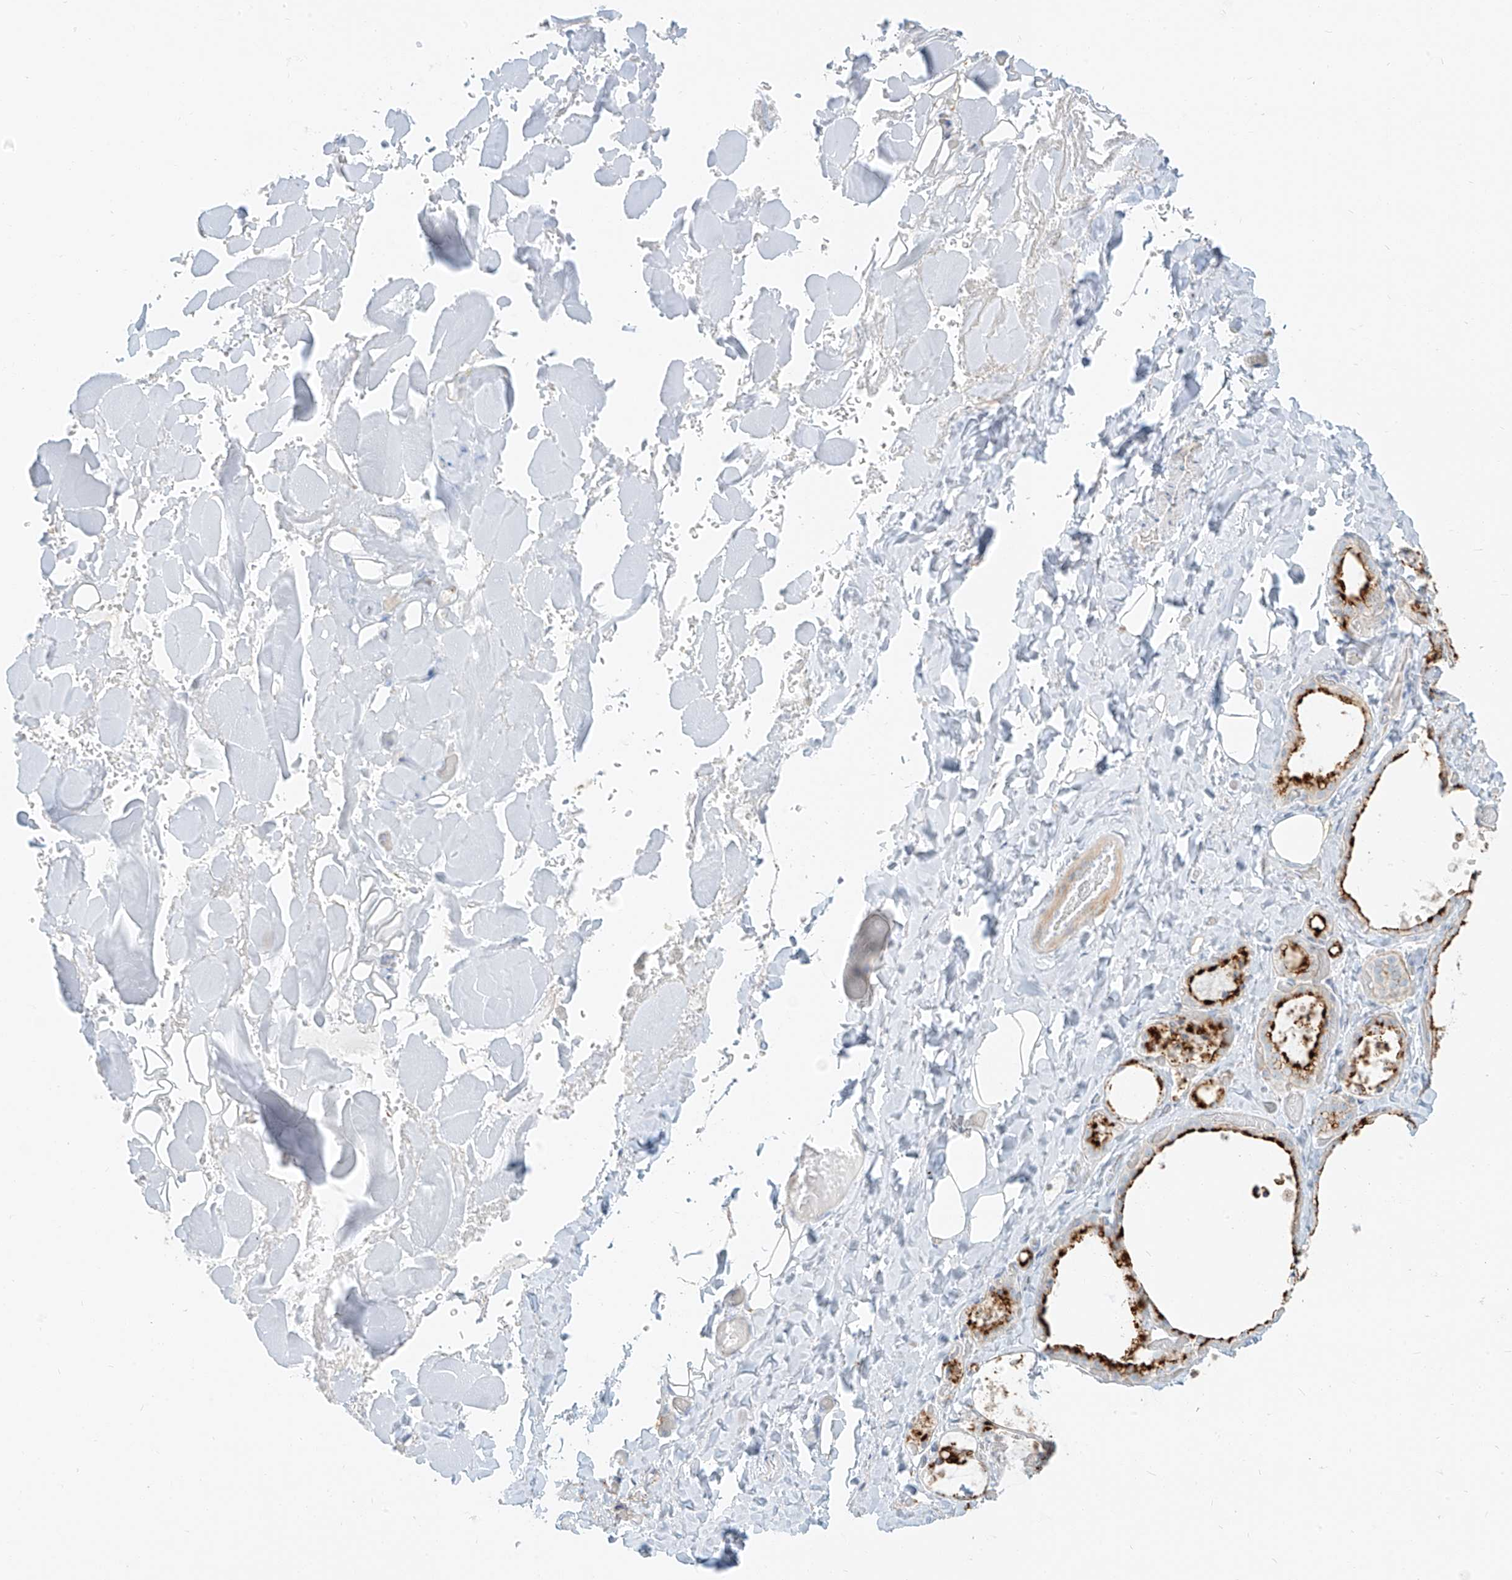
{"staining": {"intensity": "strong", "quantity": ">75%", "location": "cytoplasmic/membranous"}, "tissue": "thyroid gland", "cell_type": "Glandular cells", "image_type": "normal", "snomed": [{"axis": "morphology", "description": "Normal tissue, NOS"}, {"axis": "topography", "description": "Thyroid gland"}], "caption": "IHC (DAB) staining of normal human thyroid gland exhibits strong cytoplasmic/membranous protein expression in about >75% of glandular cells.", "gene": "SLC35F6", "patient": {"sex": "female", "age": 44}}